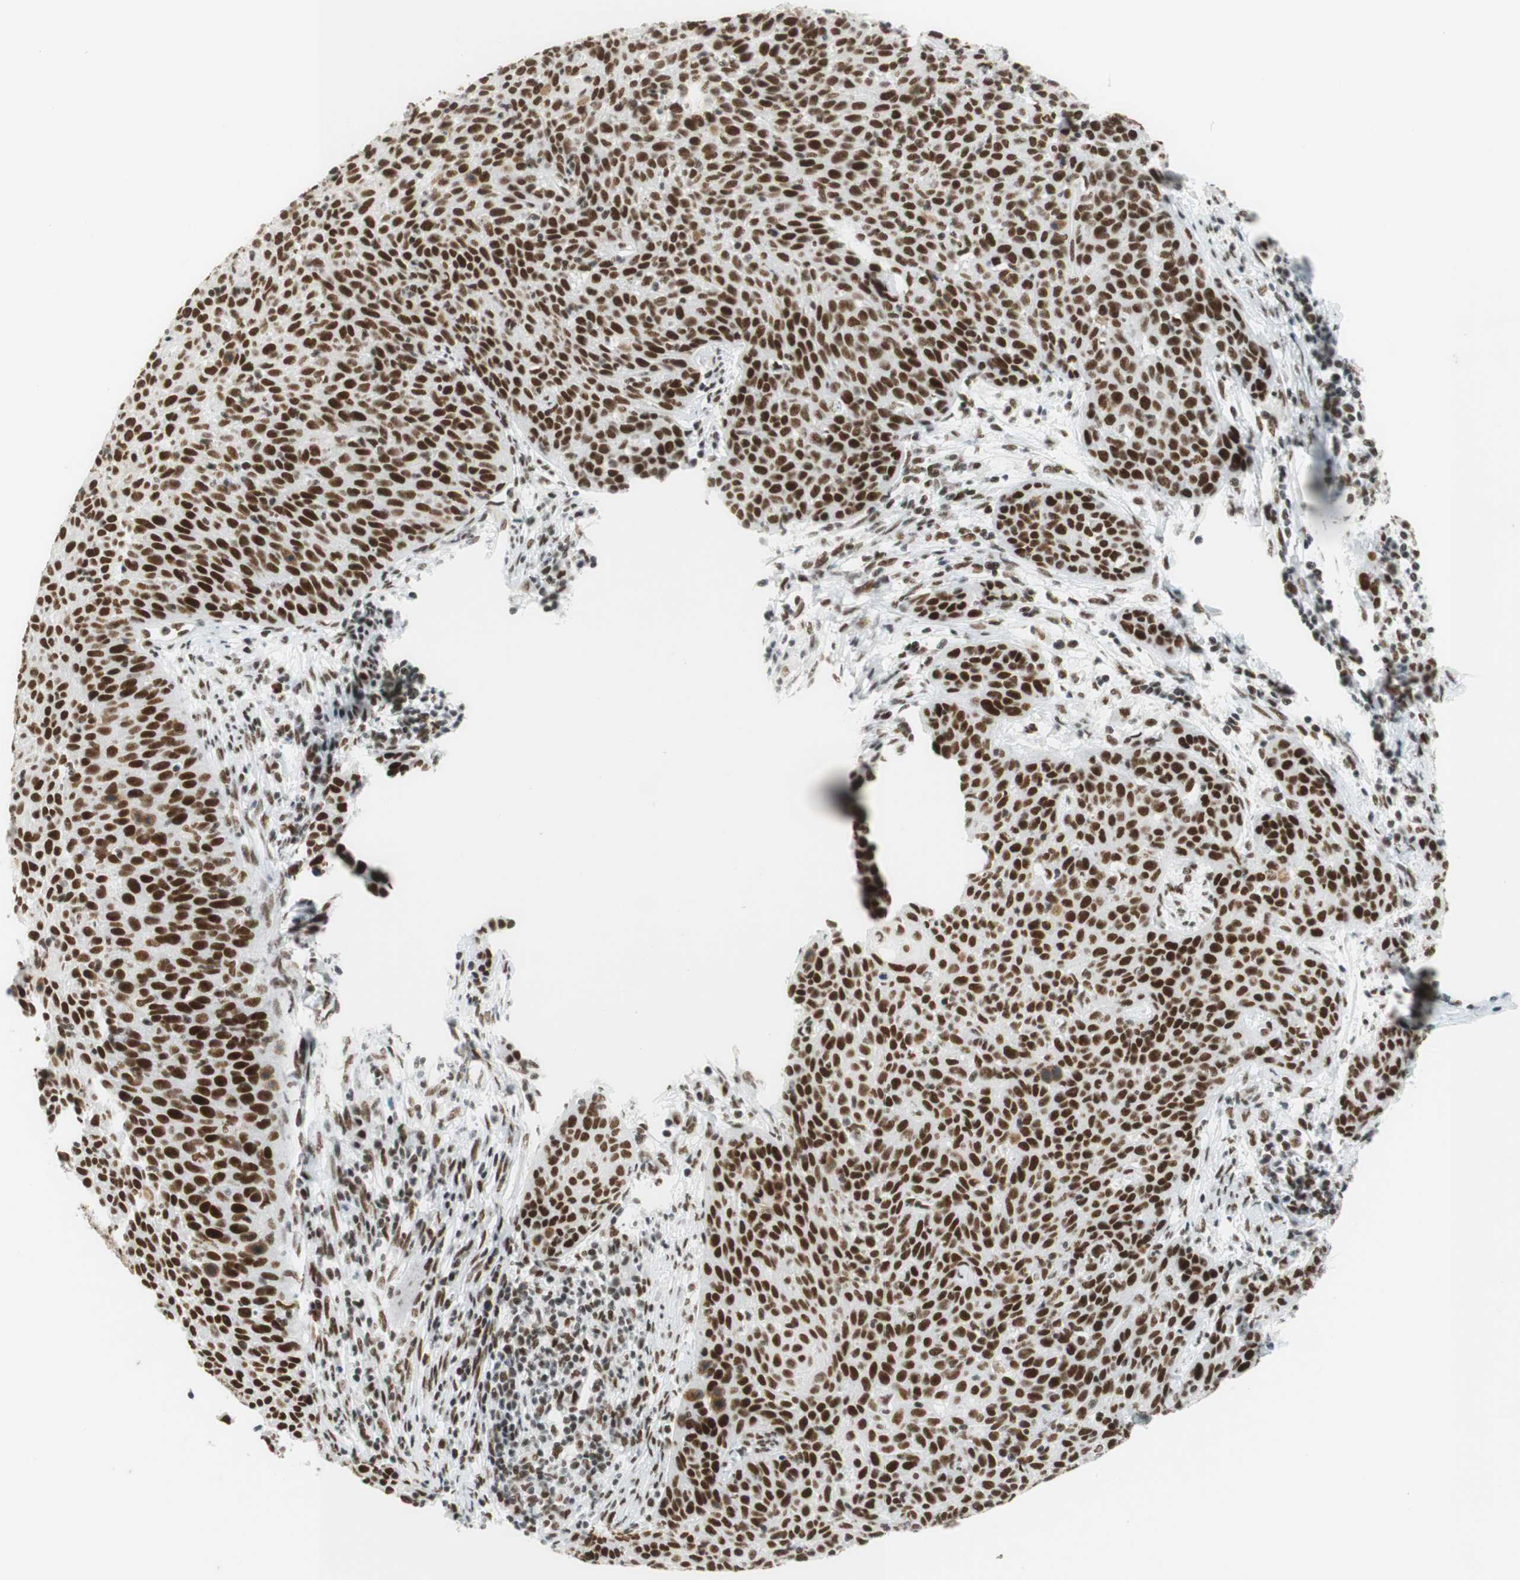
{"staining": {"intensity": "moderate", "quantity": ">75%", "location": "nuclear"}, "tissue": "cervical cancer", "cell_type": "Tumor cells", "image_type": "cancer", "snomed": [{"axis": "morphology", "description": "Squamous cell carcinoma, NOS"}, {"axis": "topography", "description": "Cervix"}], "caption": "A histopathology image showing moderate nuclear expression in about >75% of tumor cells in squamous cell carcinoma (cervical), as visualized by brown immunohistochemical staining.", "gene": "RNF20", "patient": {"sex": "female", "age": 38}}